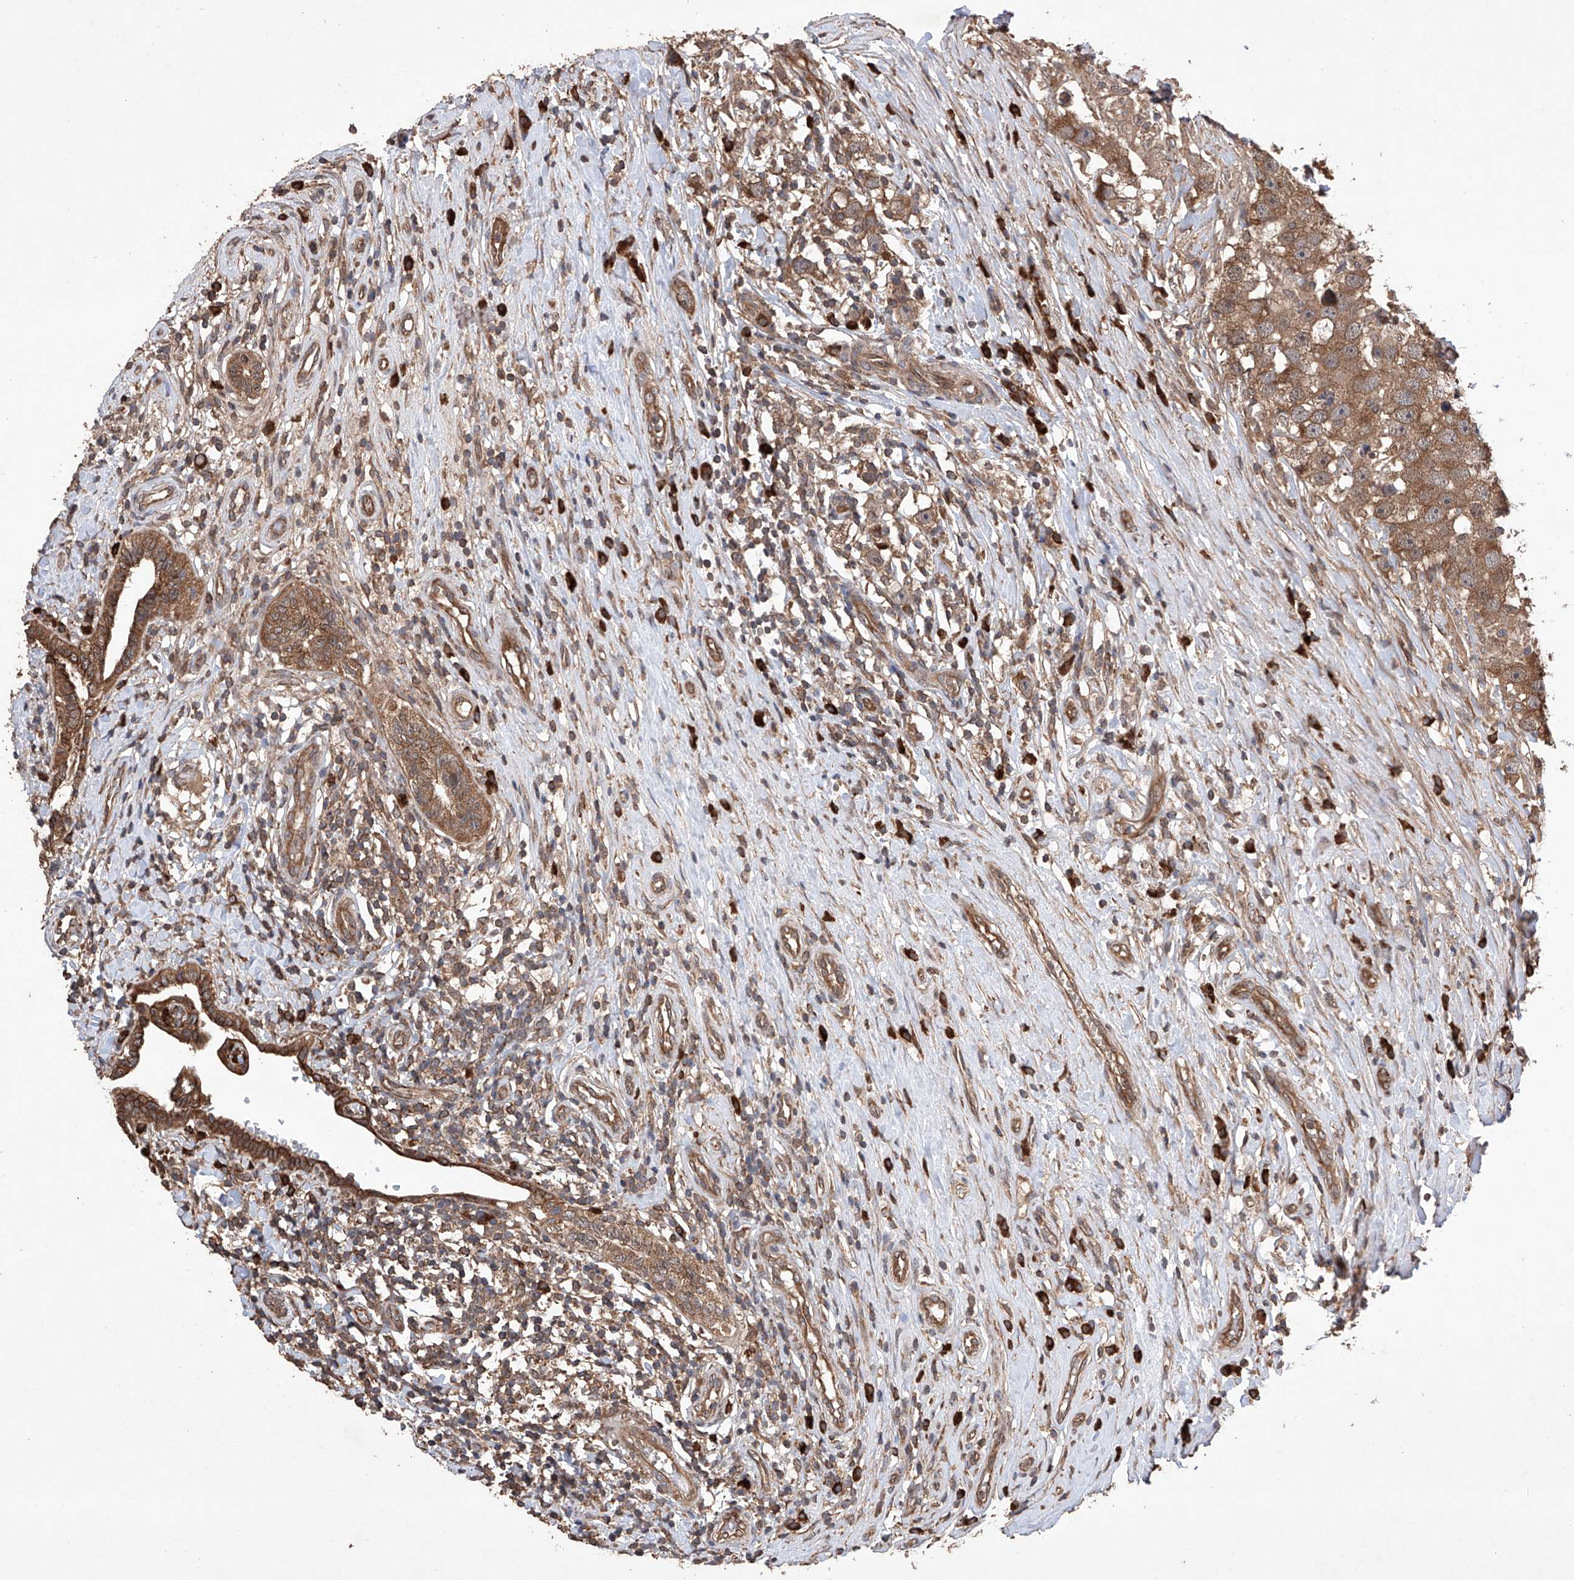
{"staining": {"intensity": "moderate", "quantity": ">75%", "location": "cytoplasmic/membranous"}, "tissue": "testis cancer", "cell_type": "Tumor cells", "image_type": "cancer", "snomed": [{"axis": "morphology", "description": "Seminoma, NOS"}, {"axis": "topography", "description": "Testis"}], "caption": "Tumor cells display moderate cytoplasmic/membranous staining in about >75% of cells in testis cancer (seminoma).", "gene": "LURAP1", "patient": {"sex": "male", "age": 49}}